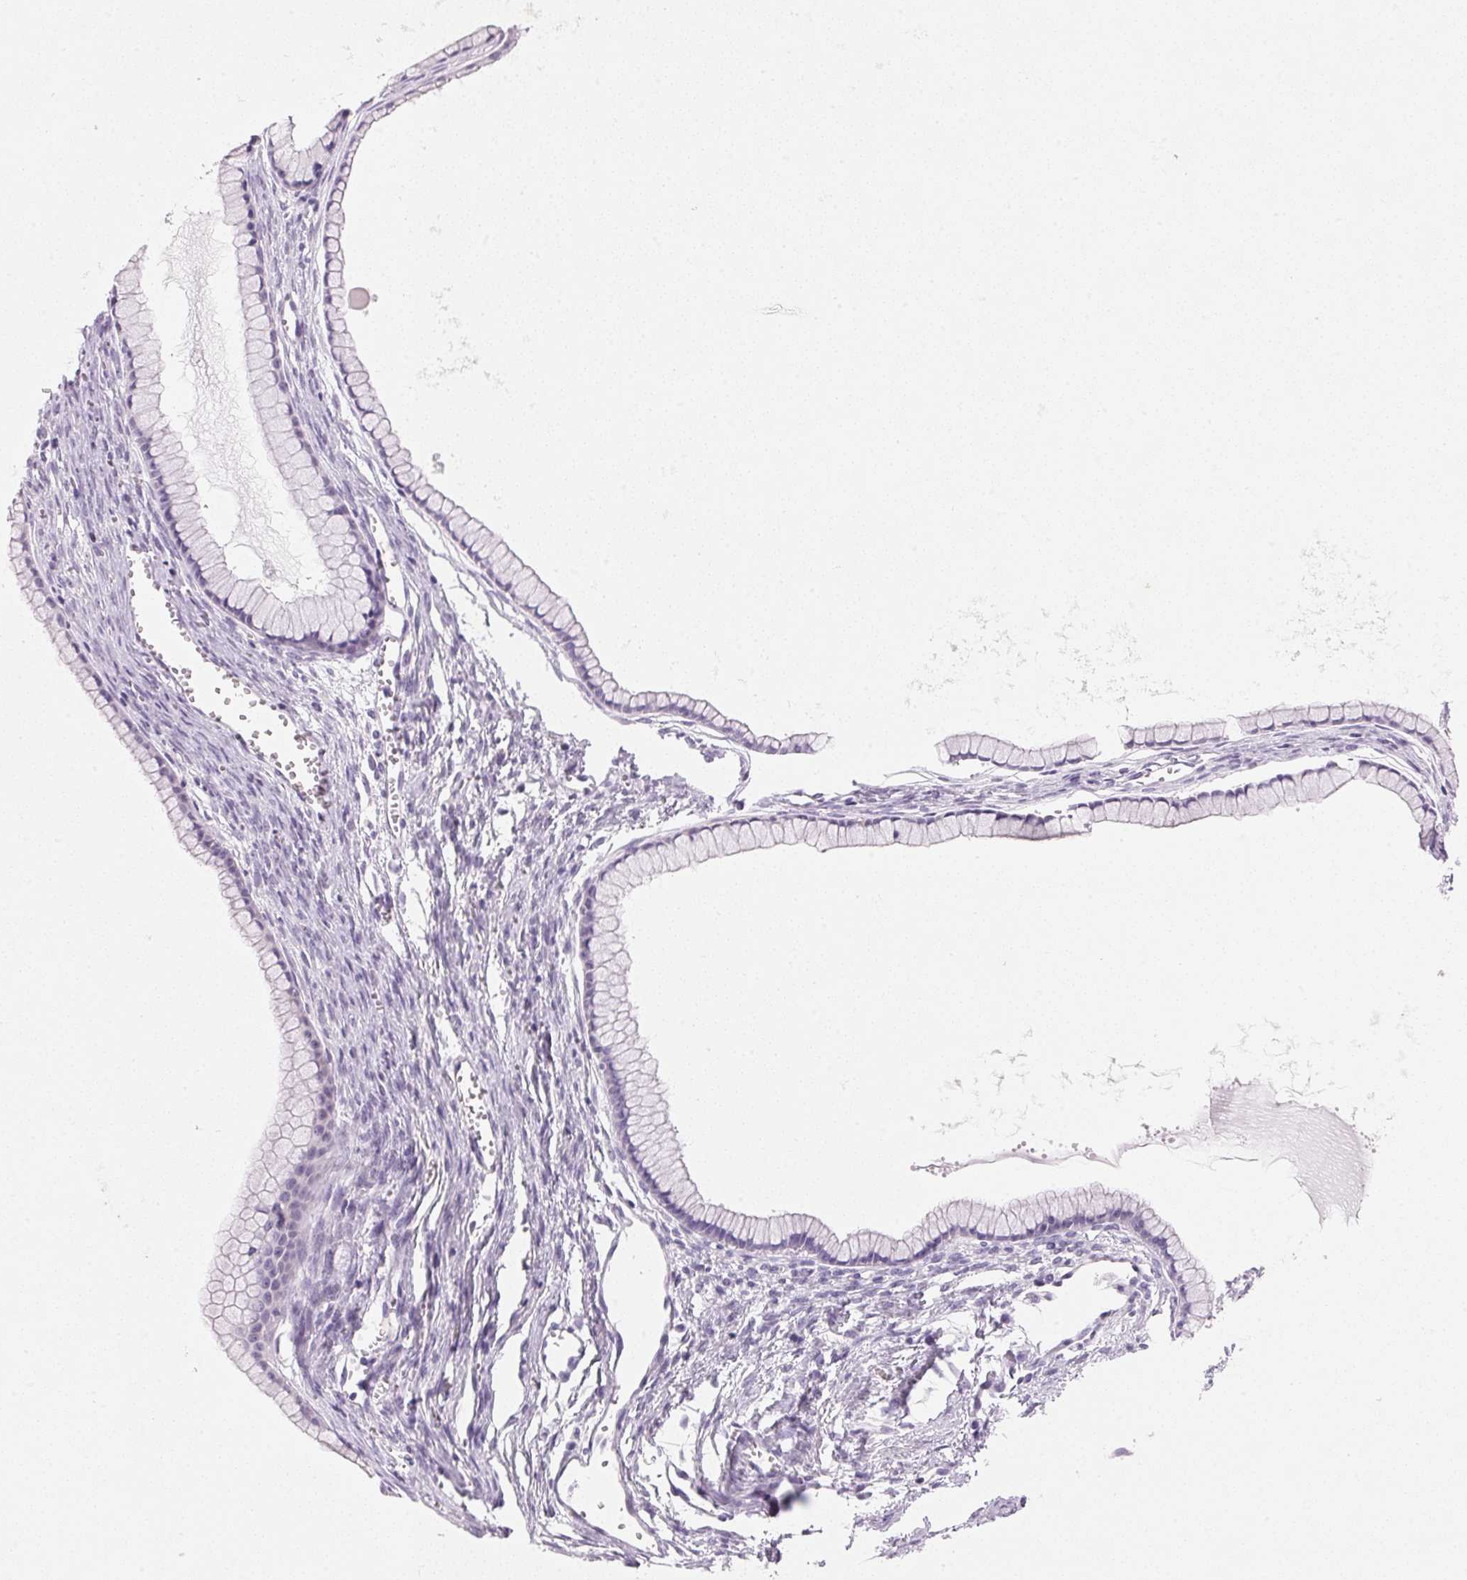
{"staining": {"intensity": "negative", "quantity": "none", "location": "none"}, "tissue": "ovarian cancer", "cell_type": "Tumor cells", "image_type": "cancer", "snomed": [{"axis": "morphology", "description": "Cystadenocarcinoma, mucinous, NOS"}, {"axis": "topography", "description": "Ovary"}], "caption": "This is an IHC photomicrograph of ovarian cancer. There is no staining in tumor cells.", "gene": "CYP11B1", "patient": {"sex": "female", "age": 41}}